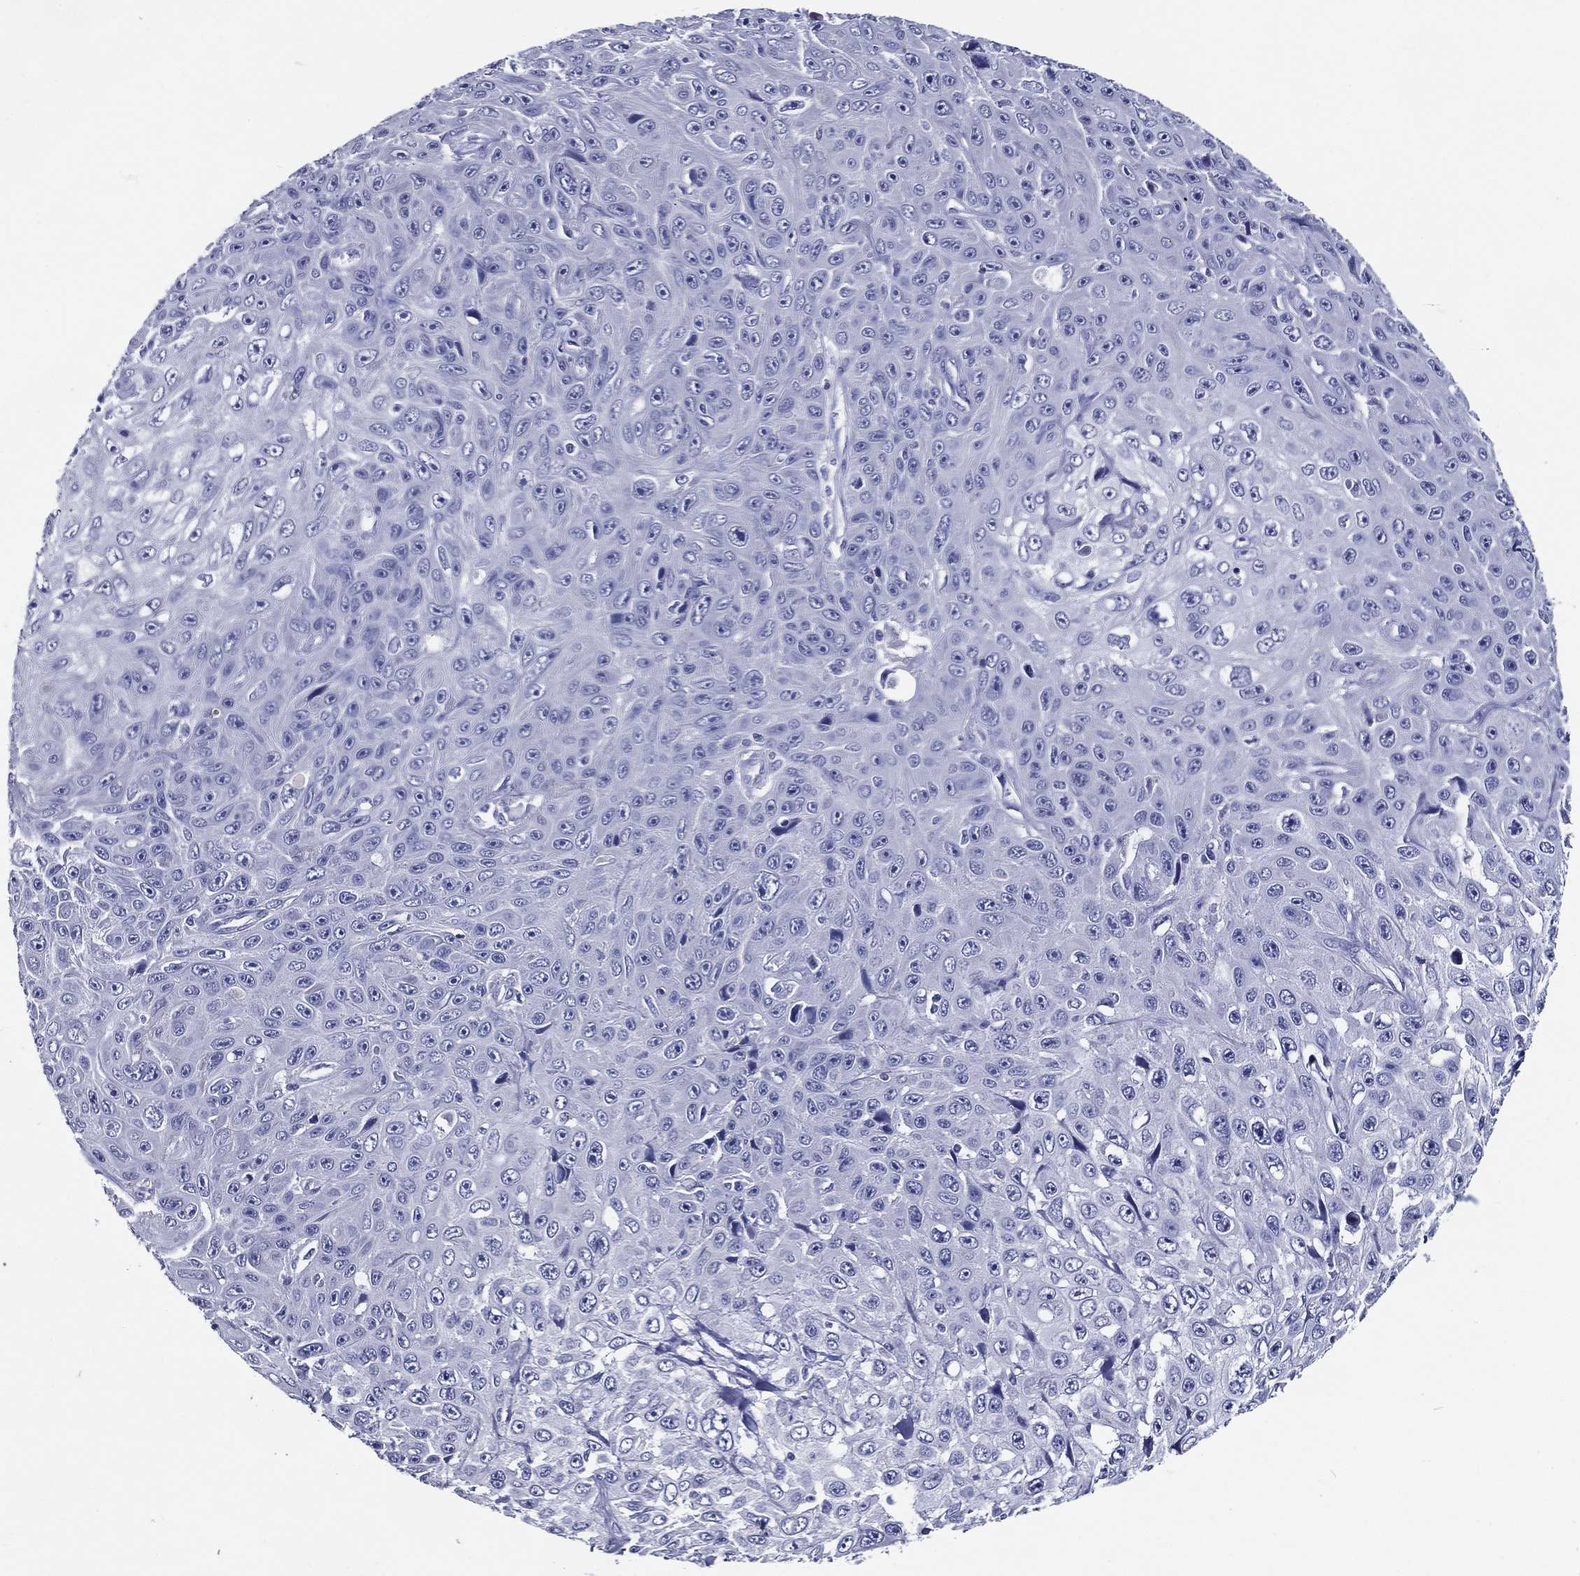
{"staining": {"intensity": "negative", "quantity": "none", "location": "none"}, "tissue": "skin cancer", "cell_type": "Tumor cells", "image_type": "cancer", "snomed": [{"axis": "morphology", "description": "Squamous cell carcinoma, NOS"}, {"axis": "topography", "description": "Skin"}], "caption": "A high-resolution histopathology image shows IHC staining of skin cancer (squamous cell carcinoma), which reveals no significant expression in tumor cells.", "gene": "ACE2", "patient": {"sex": "male", "age": 82}}